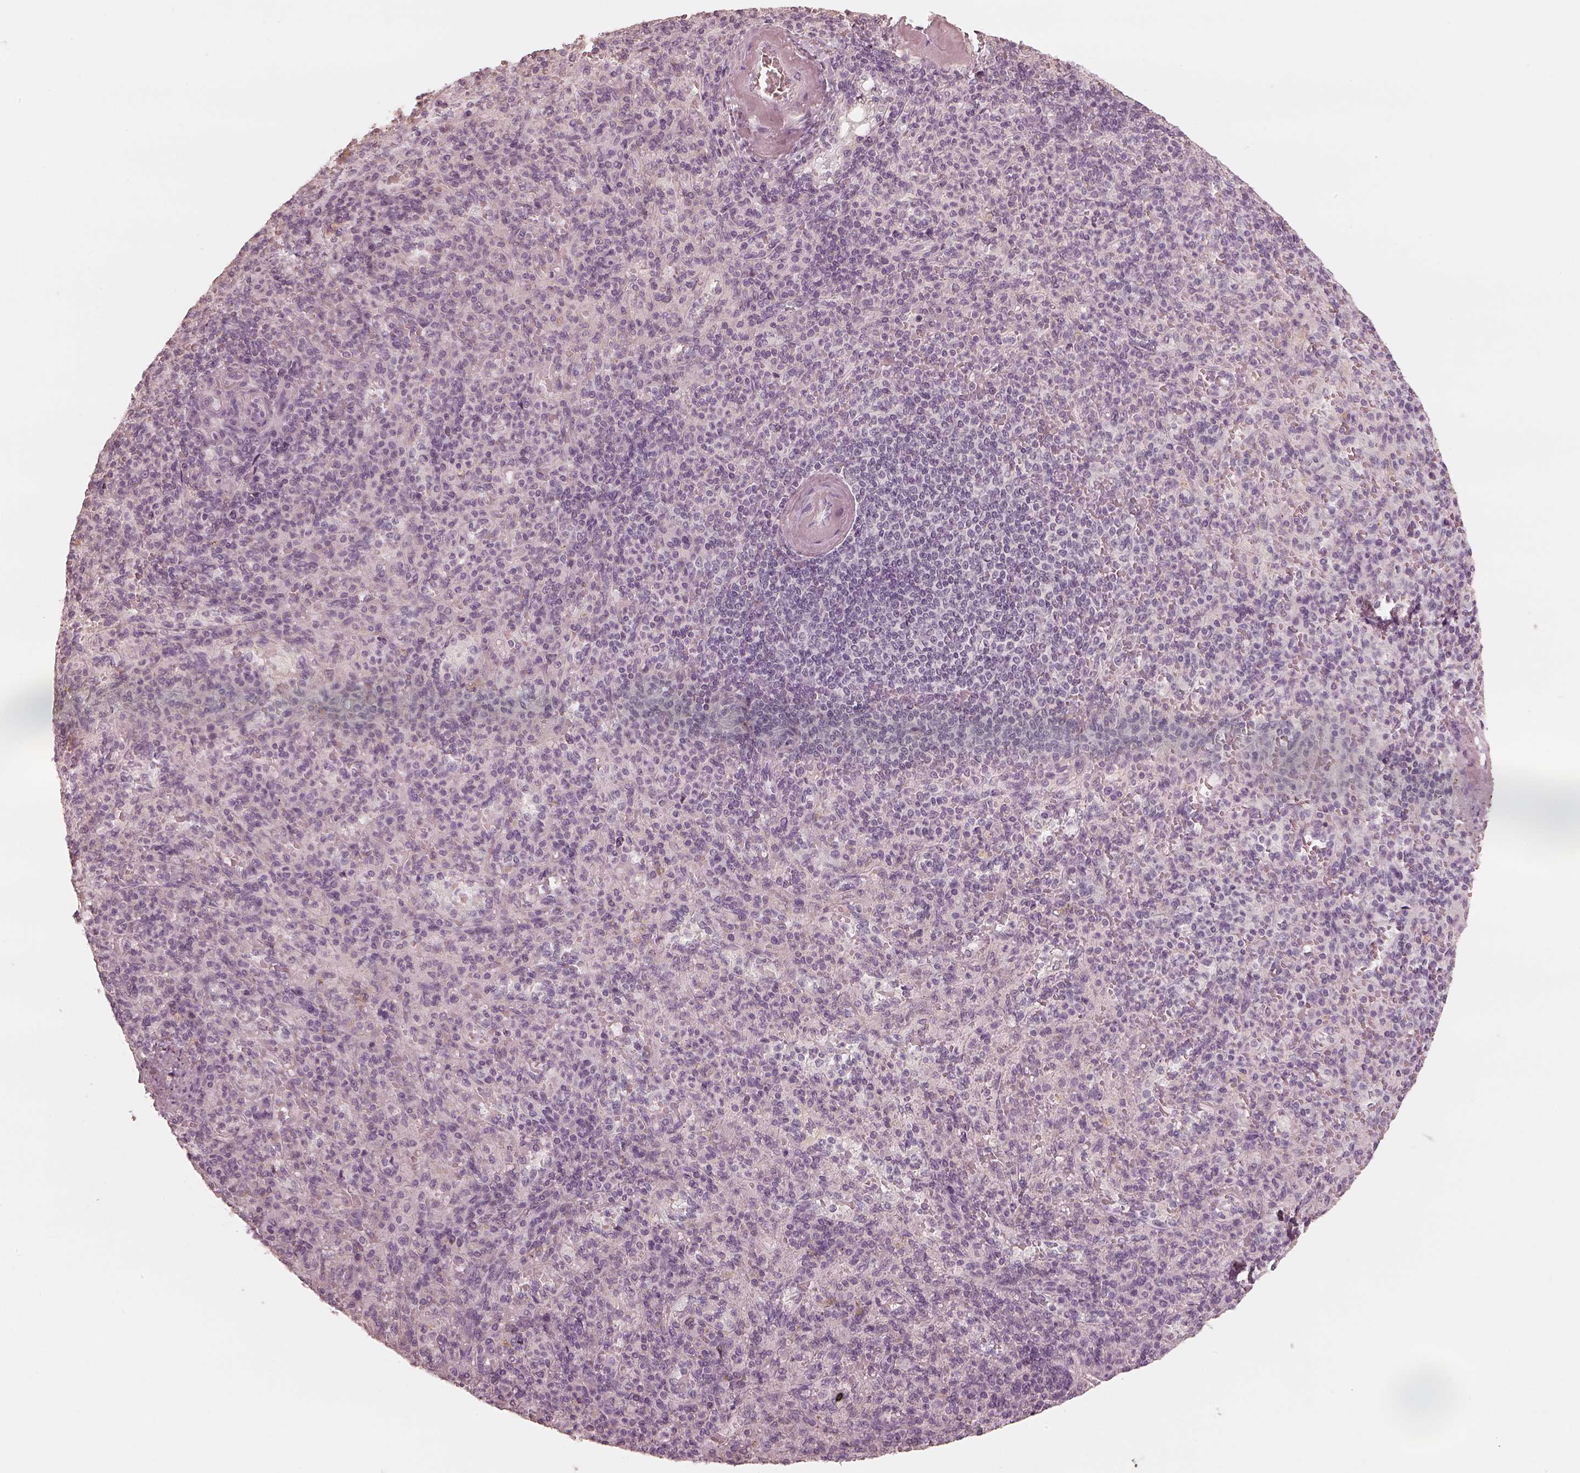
{"staining": {"intensity": "negative", "quantity": "none", "location": "none"}, "tissue": "spleen", "cell_type": "Cells in red pulp", "image_type": "normal", "snomed": [{"axis": "morphology", "description": "Normal tissue, NOS"}, {"axis": "topography", "description": "Spleen"}], "caption": "DAB (3,3'-diaminobenzidine) immunohistochemical staining of normal human spleen reveals no significant positivity in cells in red pulp. (DAB (3,3'-diaminobenzidine) immunohistochemistry, high magnification).", "gene": "ADRB3", "patient": {"sex": "female", "age": 74}}